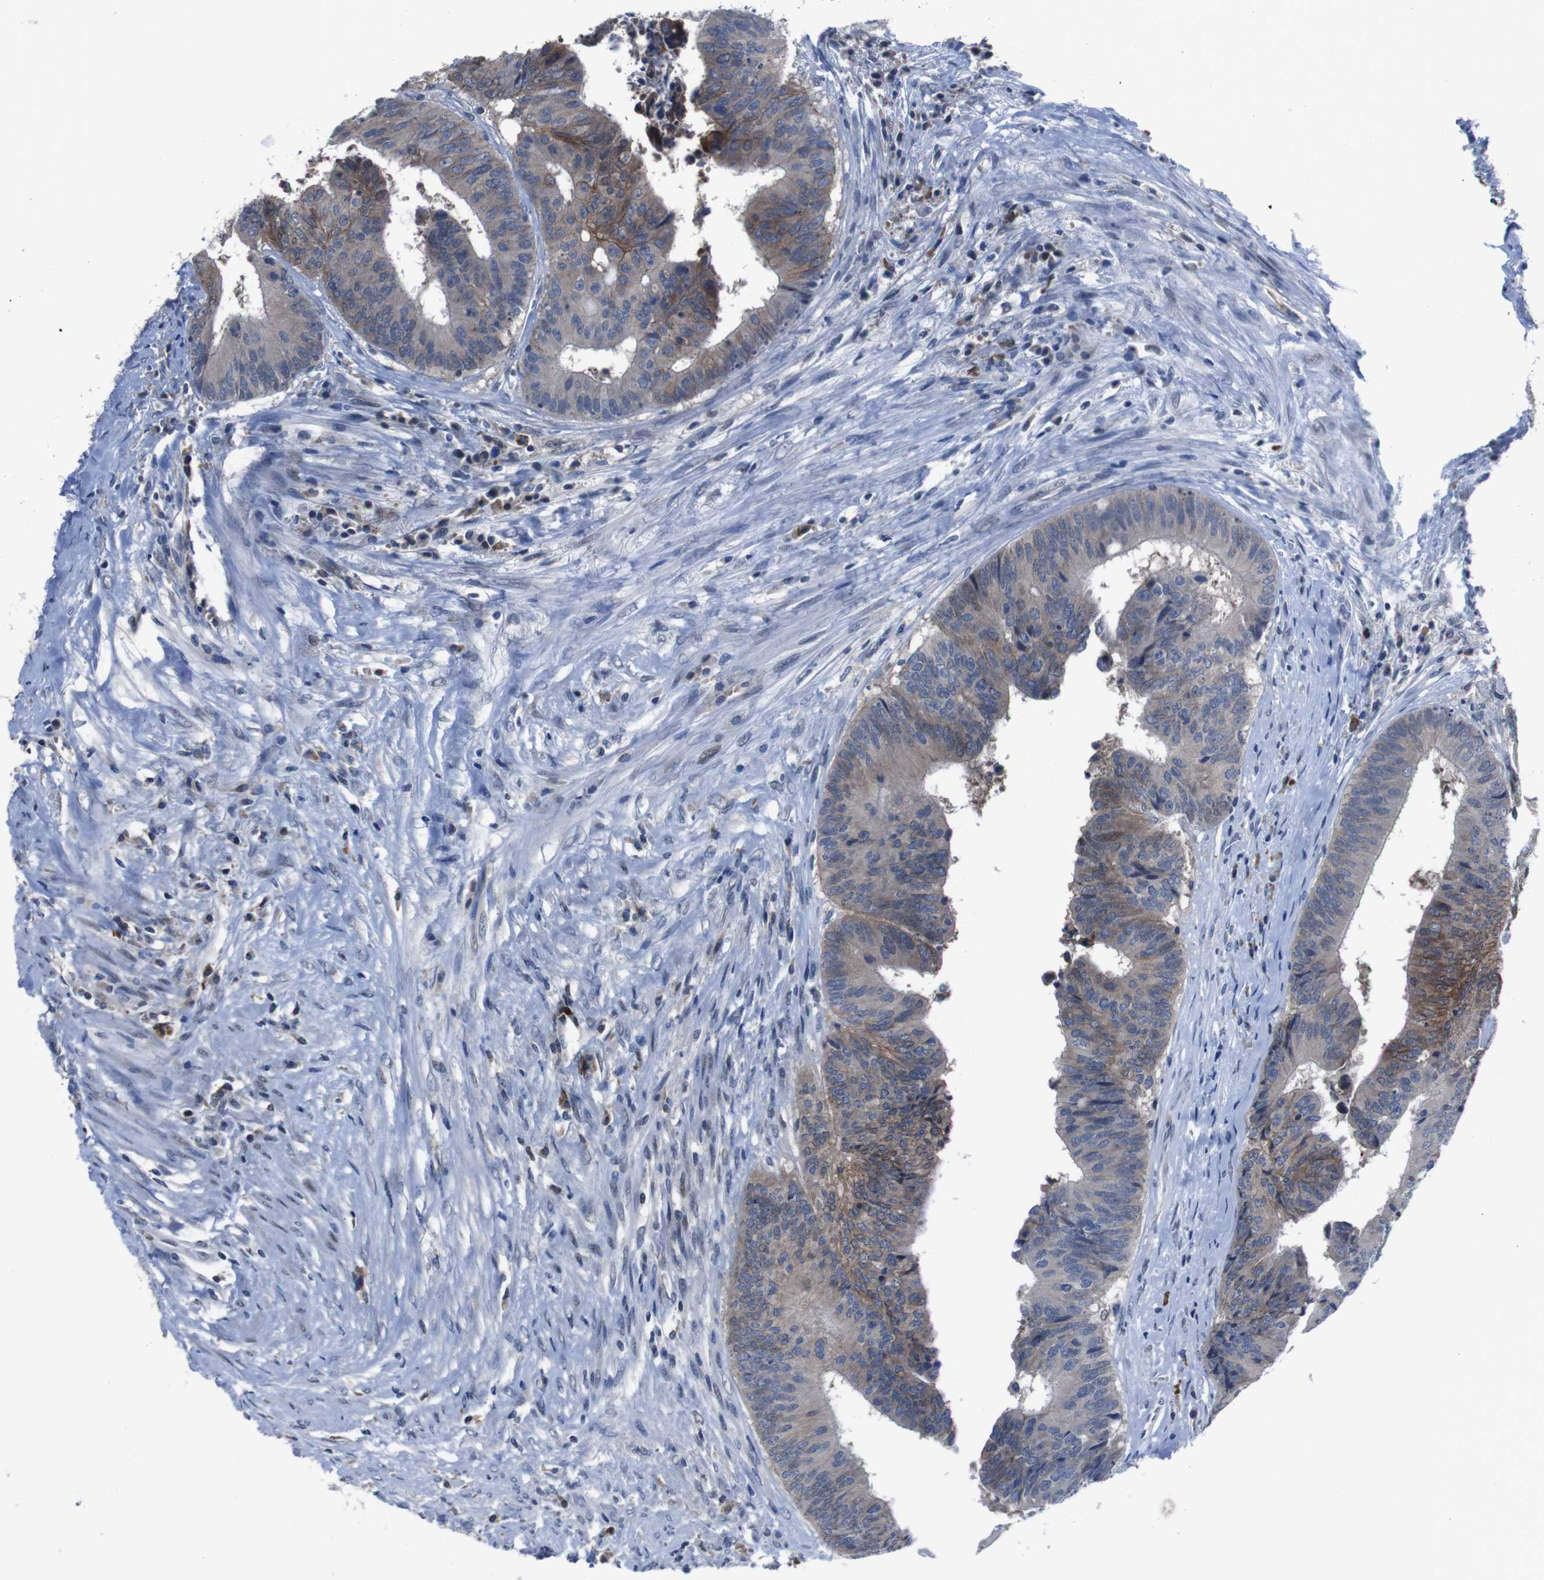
{"staining": {"intensity": "moderate", "quantity": "25%-75%", "location": "cytoplasmic/membranous"}, "tissue": "colorectal cancer", "cell_type": "Tumor cells", "image_type": "cancer", "snomed": [{"axis": "morphology", "description": "Adenocarcinoma, NOS"}, {"axis": "topography", "description": "Rectum"}], "caption": "DAB immunohistochemical staining of human colorectal cancer (adenocarcinoma) reveals moderate cytoplasmic/membranous protein expression in about 25%-75% of tumor cells.", "gene": "SEMA4B", "patient": {"sex": "male", "age": 72}}